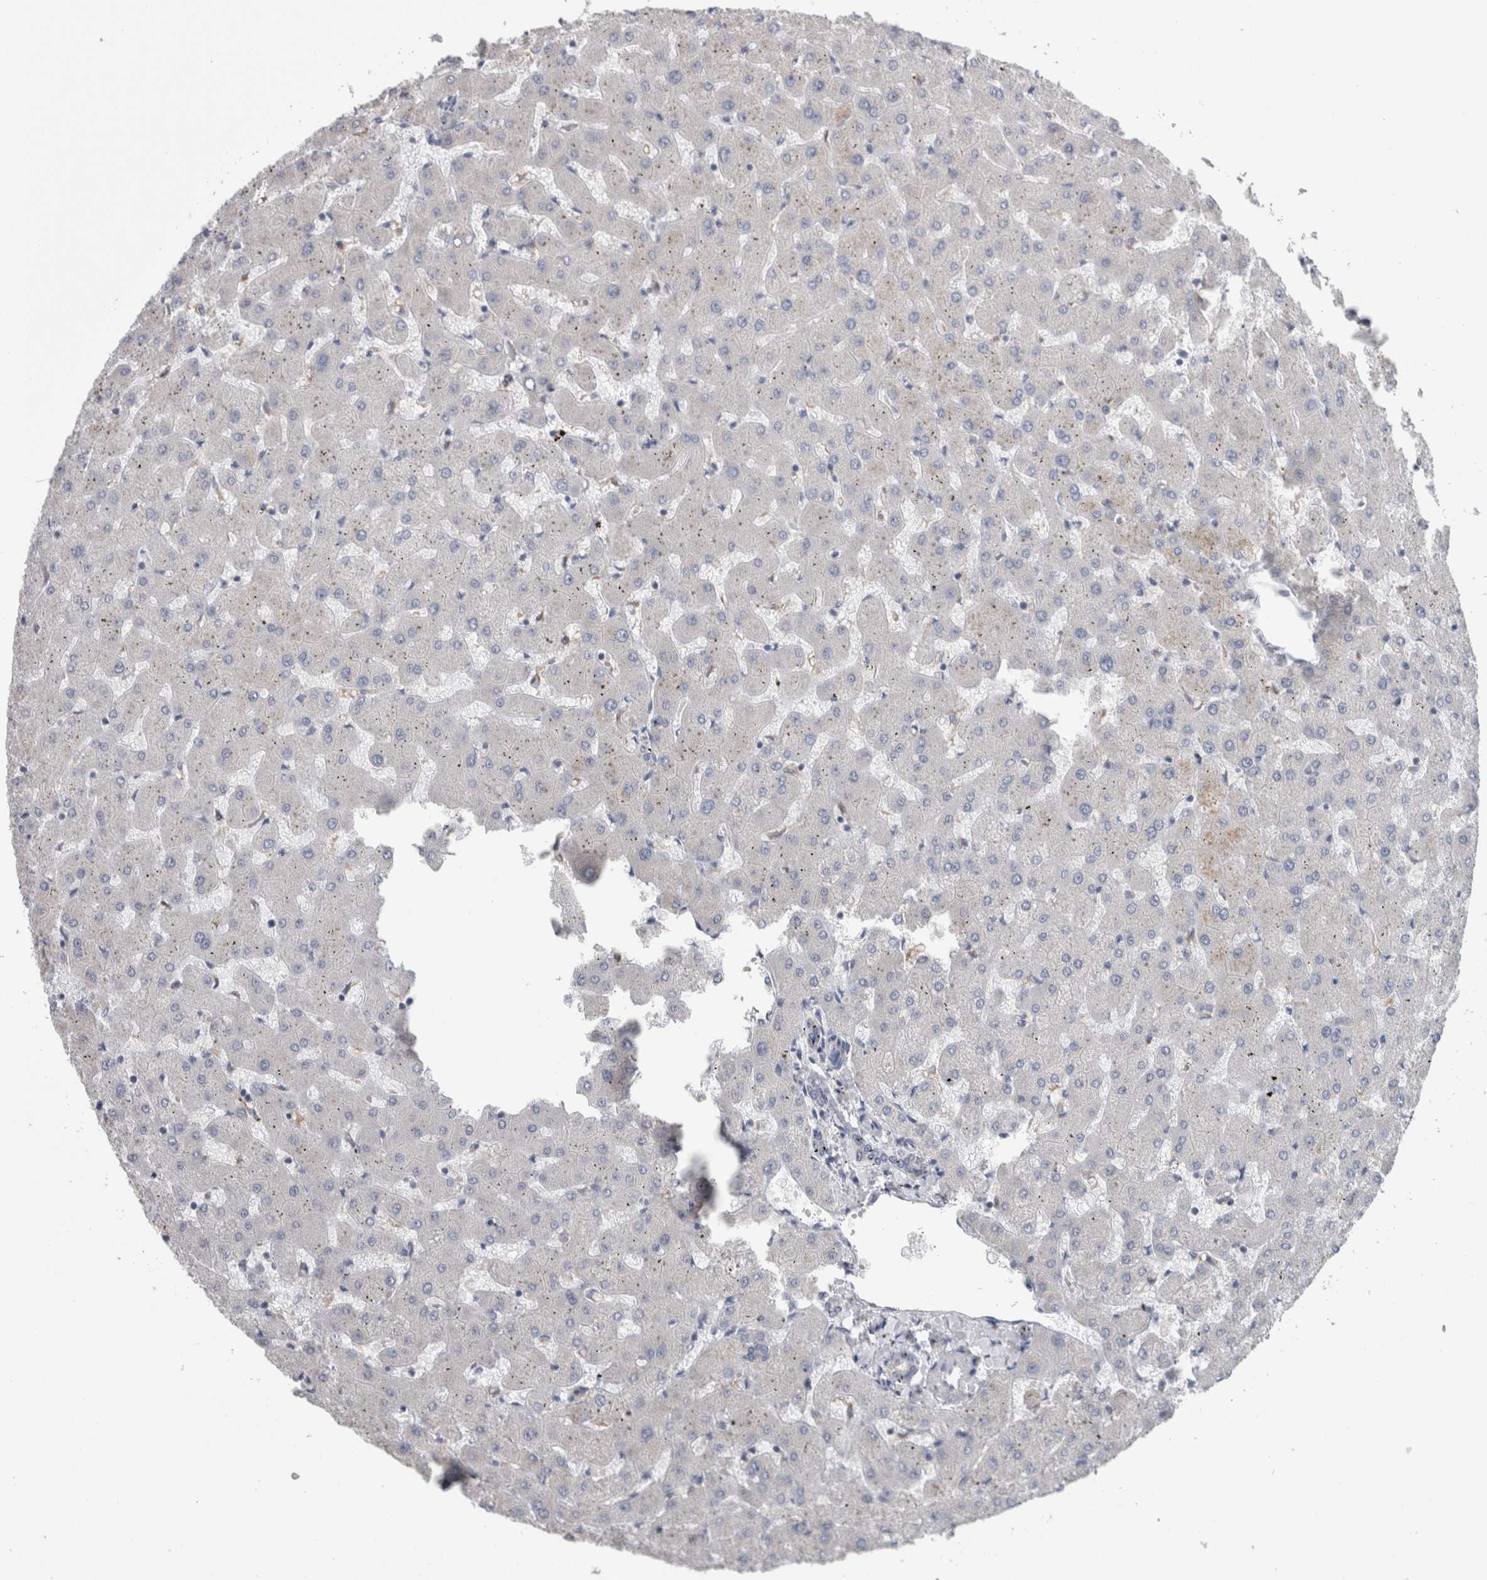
{"staining": {"intensity": "negative", "quantity": "none", "location": "none"}, "tissue": "liver", "cell_type": "Cholangiocytes", "image_type": "normal", "snomed": [{"axis": "morphology", "description": "Normal tissue, NOS"}, {"axis": "topography", "description": "Liver"}], "caption": "The immunohistochemistry image has no significant staining in cholangiocytes of liver.", "gene": "GDAP1", "patient": {"sex": "female", "age": 63}}